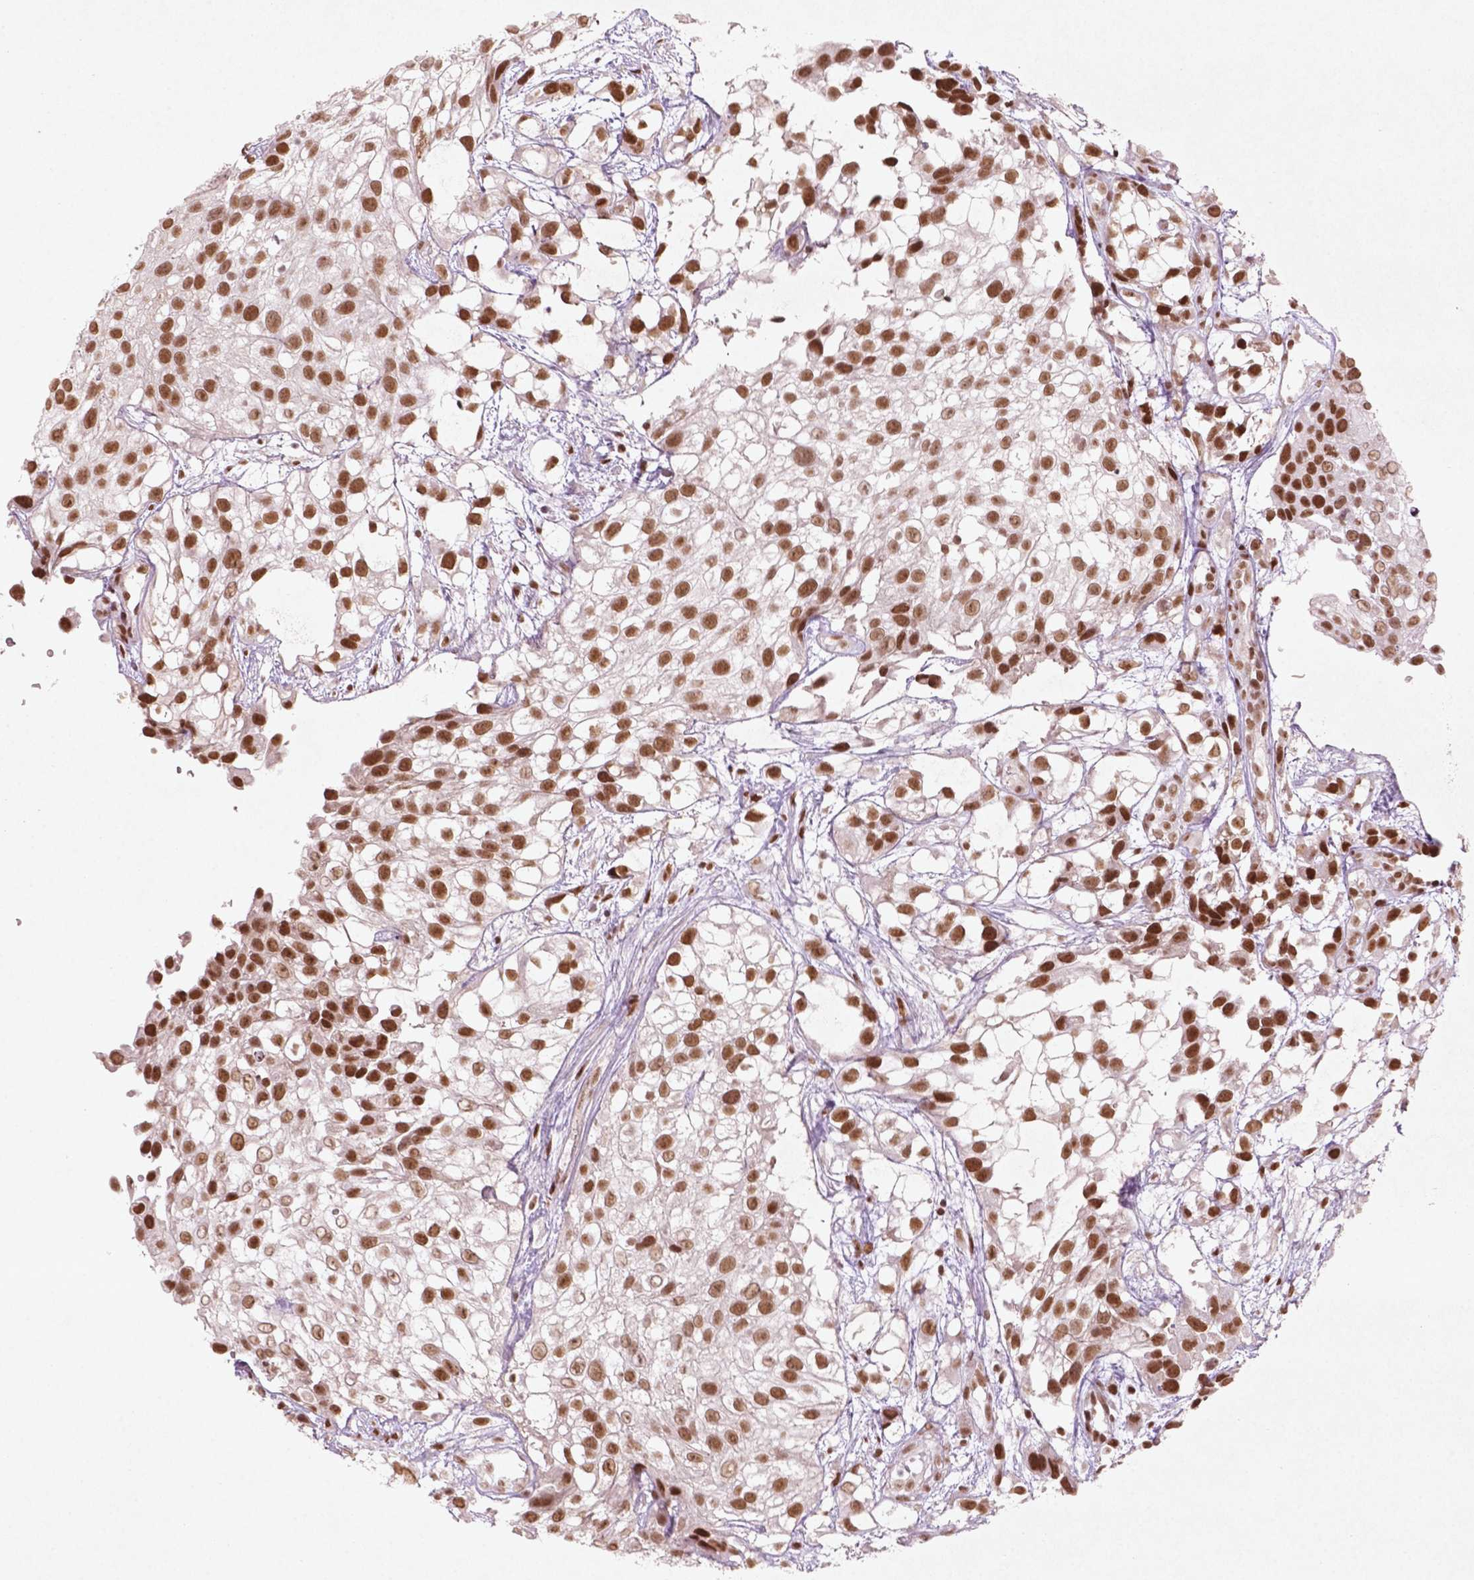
{"staining": {"intensity": "strong", "quantity": ">75%", "location": "nuclear"}, "tissue": "urothelial cancer", "cell_type": "Tumor cells", "image_type": "cancer", "snomed": [{"axis": "morphology", "description": "Urothelial carcinoma, High grade"}, {"axis": "topography", "description": "Urinary bladder"}], "caption": "Tumor cells reveal strong nuclear staining in approximately >75% of cells in urothelial carcinoma (high-grade). (brown staining indicates protein expression, while blue staining denotes nuclei).", "gene": "HMG20B", "patient": {"sex": "male", "age": 56}}